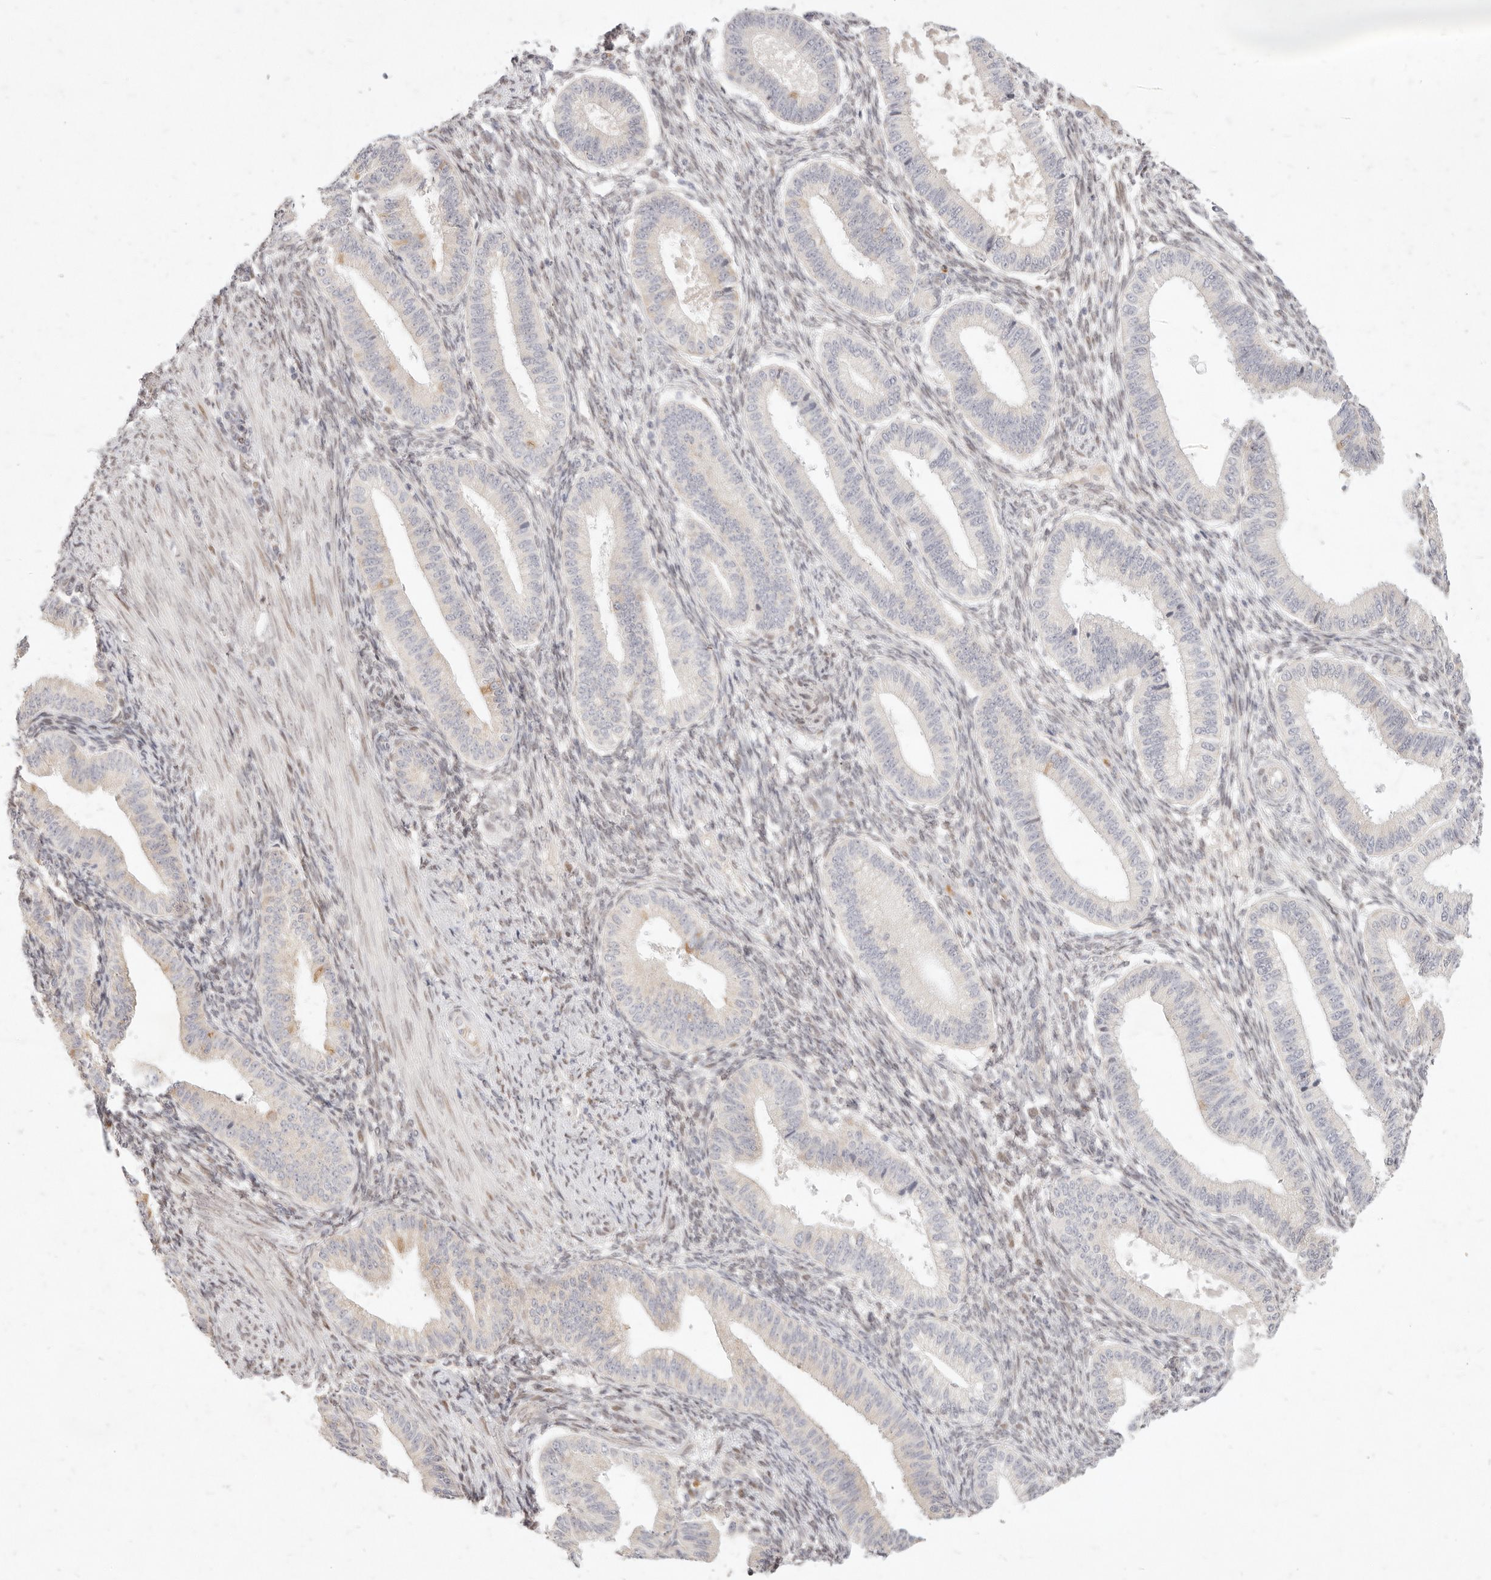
{"staining": {"intensity": "weak", "quantity": "<25%", "location": "nuclear"}, "tissue": "endometrium", "cell_type": "Cells in endometrial stroma", "image_type": "normal", "snomed": [{"axis": "morphology", "description": "Normal tissue, NOS"}, {"axis": "topography", "description": "Endometrium"}], "caption": "Immunohistochemical staining of benign endometrium shows no significant staining in cells in endometrial stroma. (Brightfield microscopy of DAB (3,3'-diaminobenzidine) IHC at high magnification).", "gene": "ASCL3", "patient": {"sex": "female", "age": 39}}